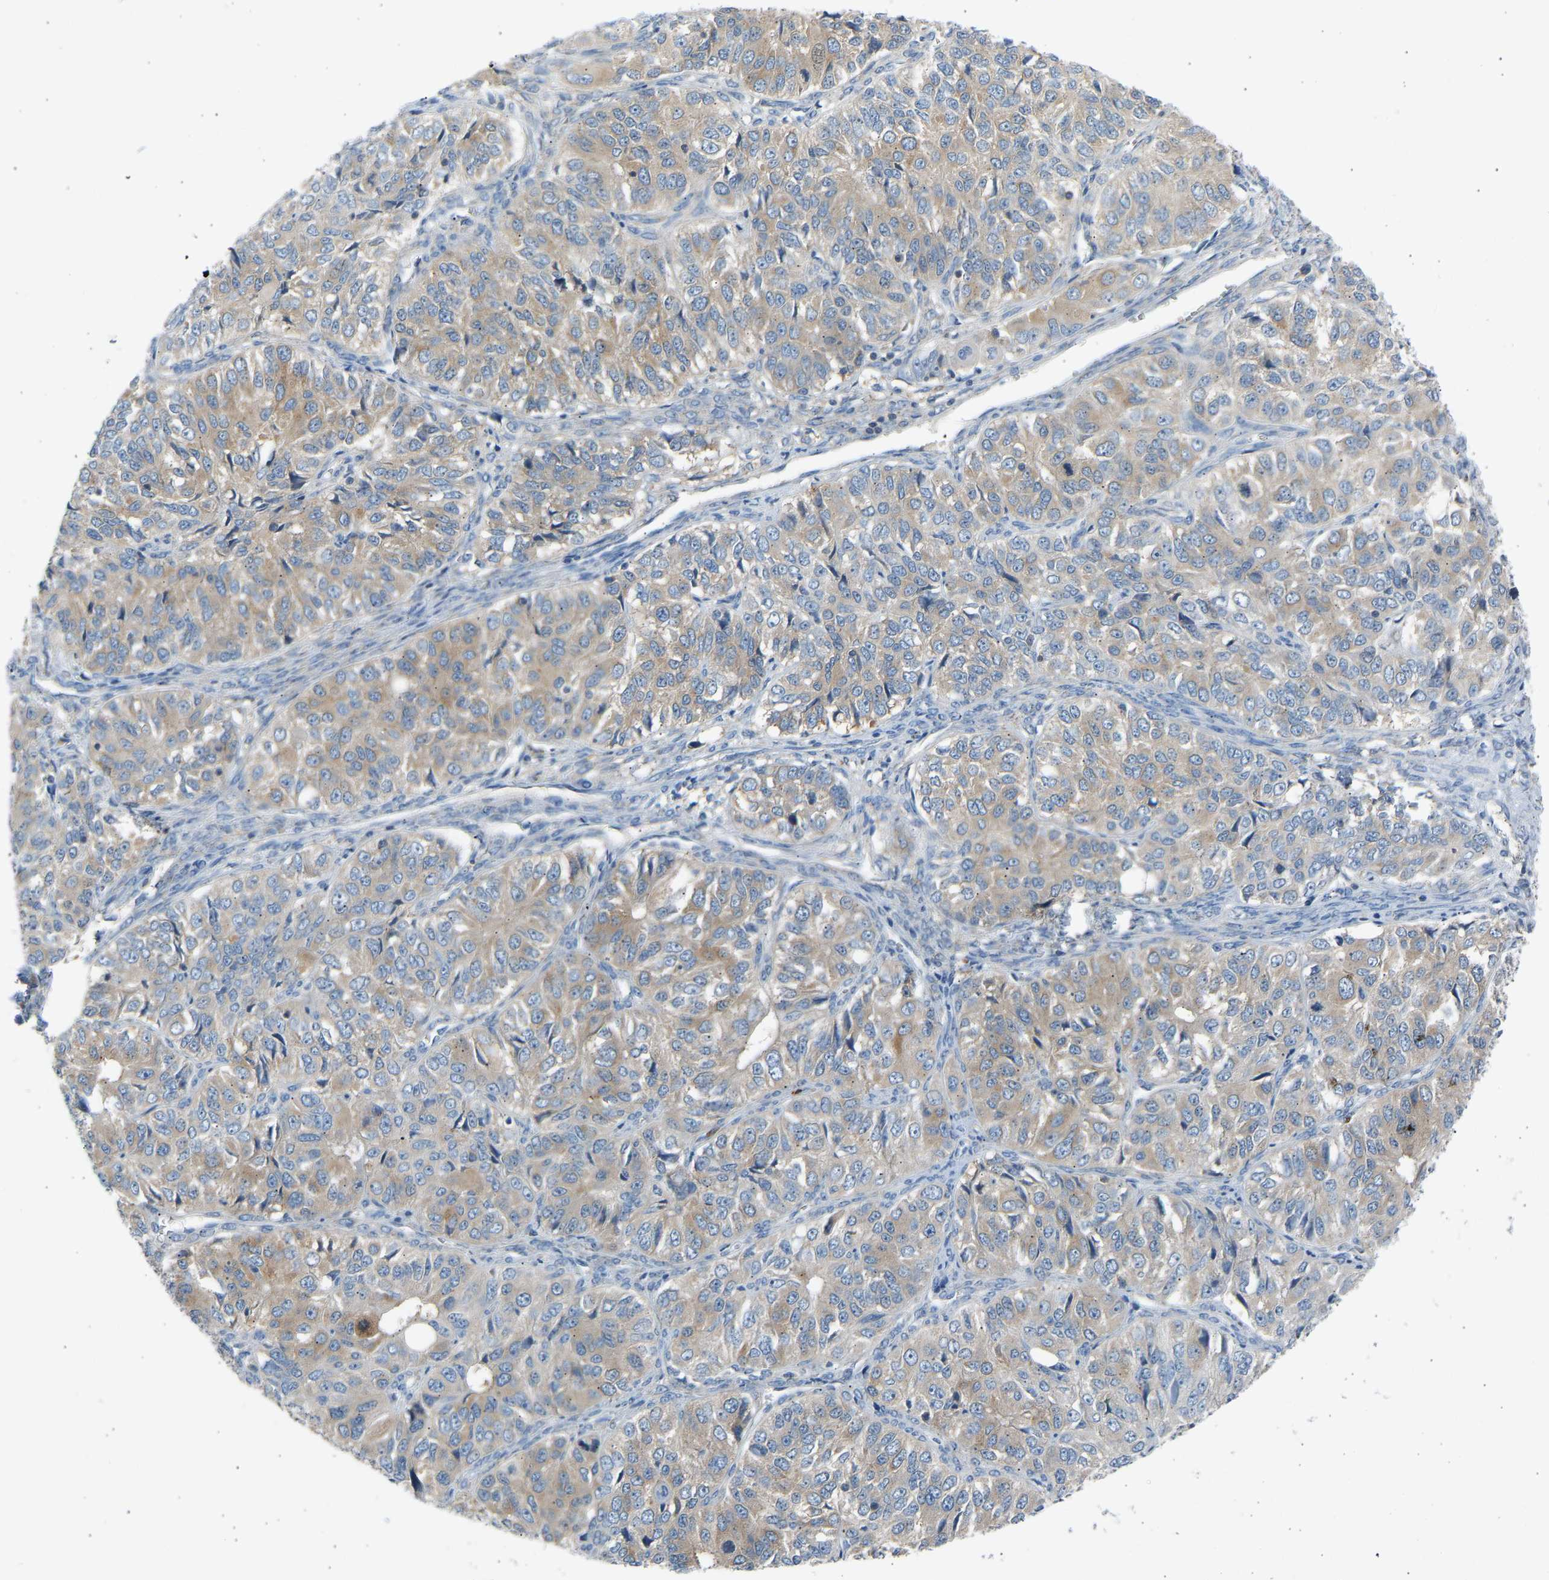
{"staining": {"intensity": "moderate", "quantity": ">75%", "location": "cytoplasmic/membranous"}, "tissue": "ovarian cancer", "cell_type": "Tumor cells", "image_type": "cancer", "snomed": [{"axis": "morphology", "description": "Carcinoma, endometroid"}, {"axis": "topography", "description": "Ovary"}], "caption": "Immunohistochemistry (DAB (3,3'-diaminobenzidine)) staining of endometroid carcinoma (ovarian) exhibits moderate cytoplasmic/membranous protein expression in approximately >75% of tumor cells. The staining was performed using DAB (3,3'-diaminobenzidine), with brown indicating positive protein expression. Nuclei are stained blue with hematoxylin.", "gene": "TRIM50", "patient": {"sex": "female", "age": 51}}